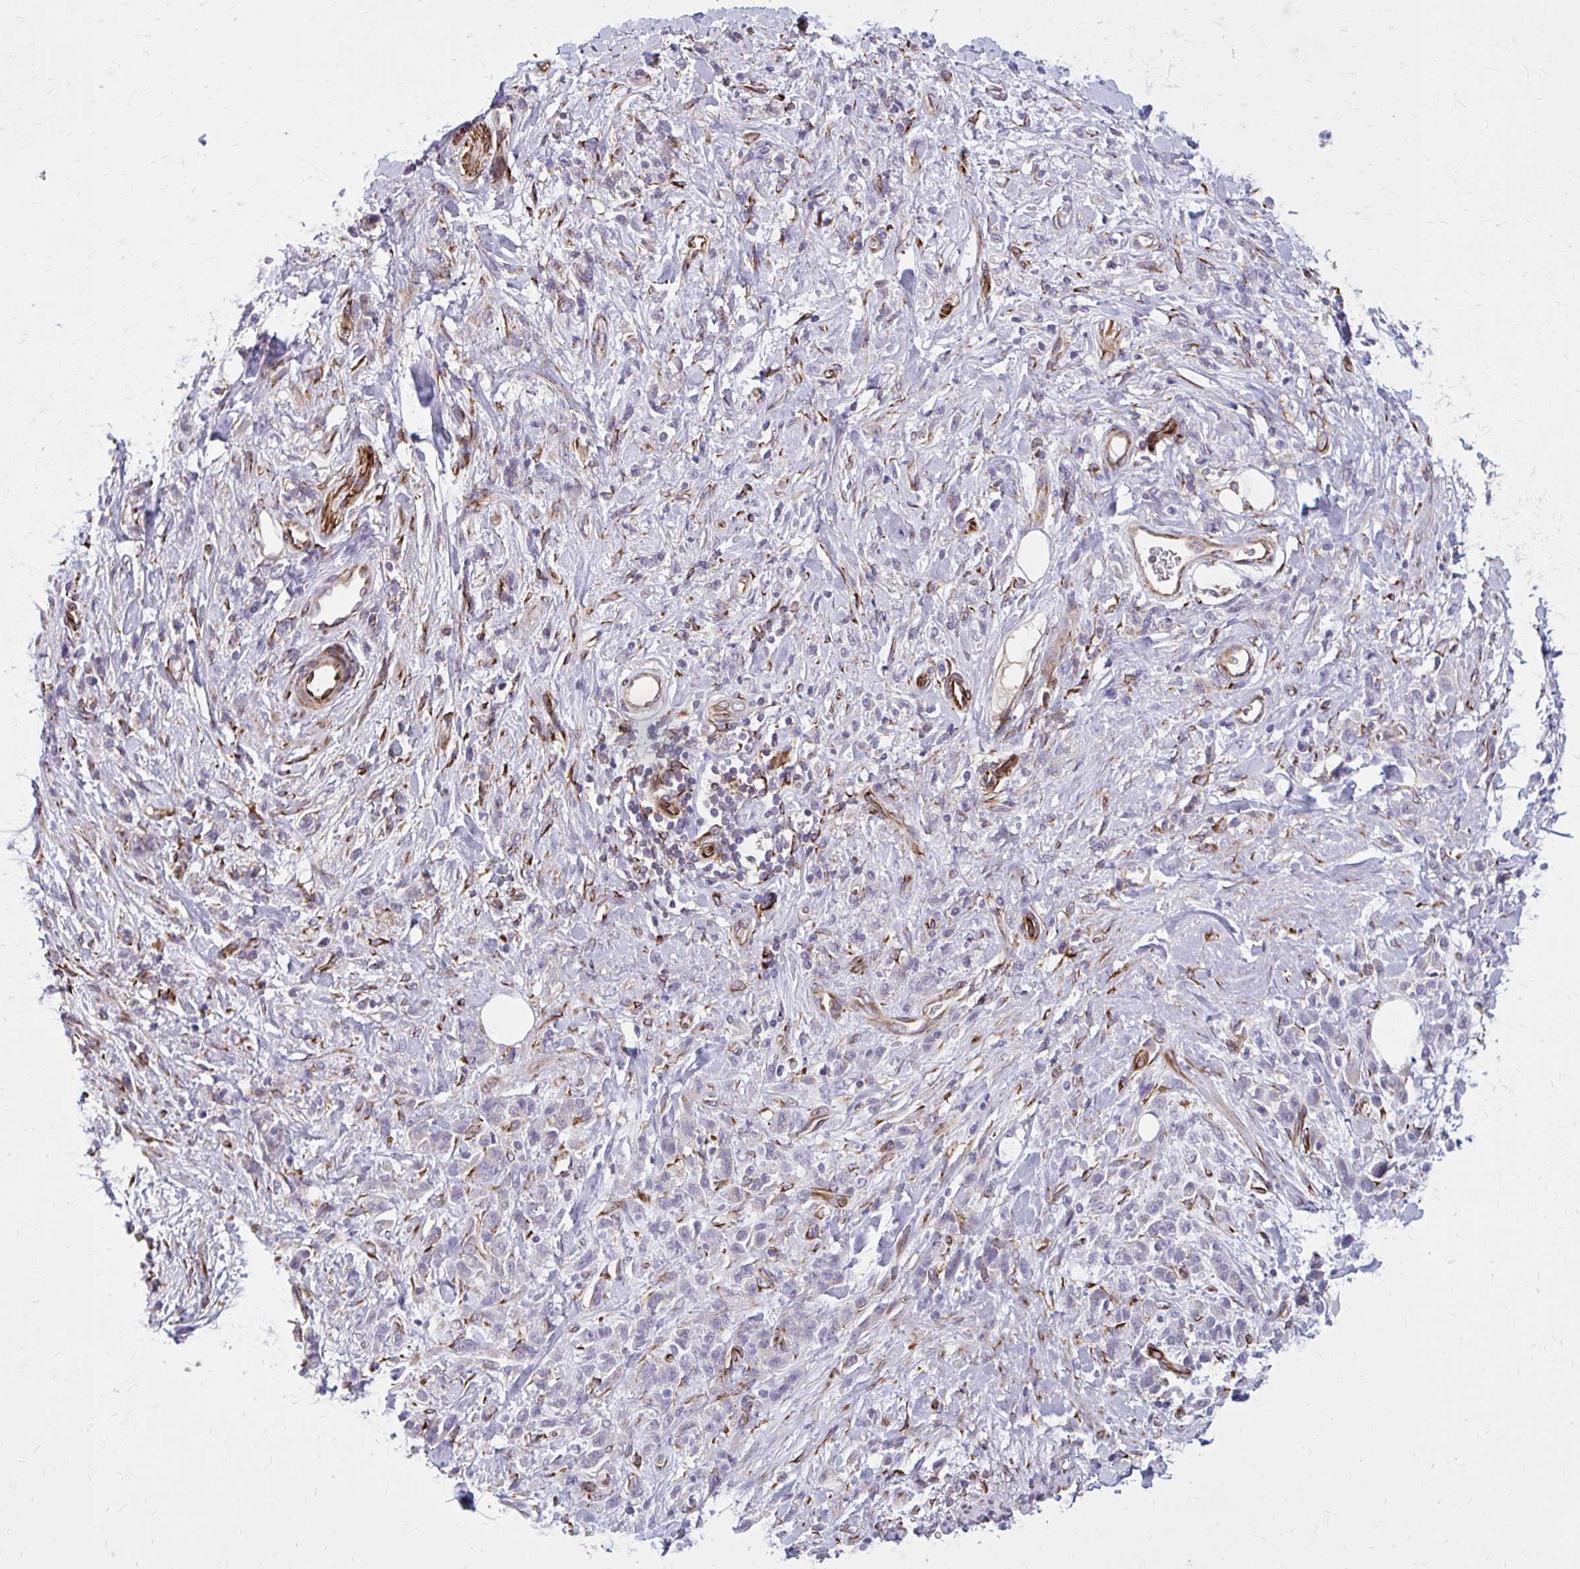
{"staining": {"intensity": "moderate", "quantity": "<25%", "location": "cytoplasmic/membranous"}, "tissue": "stomach cancer", "cell_type": "Tumor cells", "image_type": "cancer", "snomed": [{"axis": "morphology", "description": "Adenocarcinoma, NOS"}, {"axis": "topography", "description": "Stomach"}], "caption": "IHC image of stomach adenocarcinoma stained for a protein (brown), which exhibits low levels of moderate cytoplasmic/membranous expression in approximately <25% of tumor cells.", "gene": "BEND5", "patient": {"sex": "male", "age": 77}}